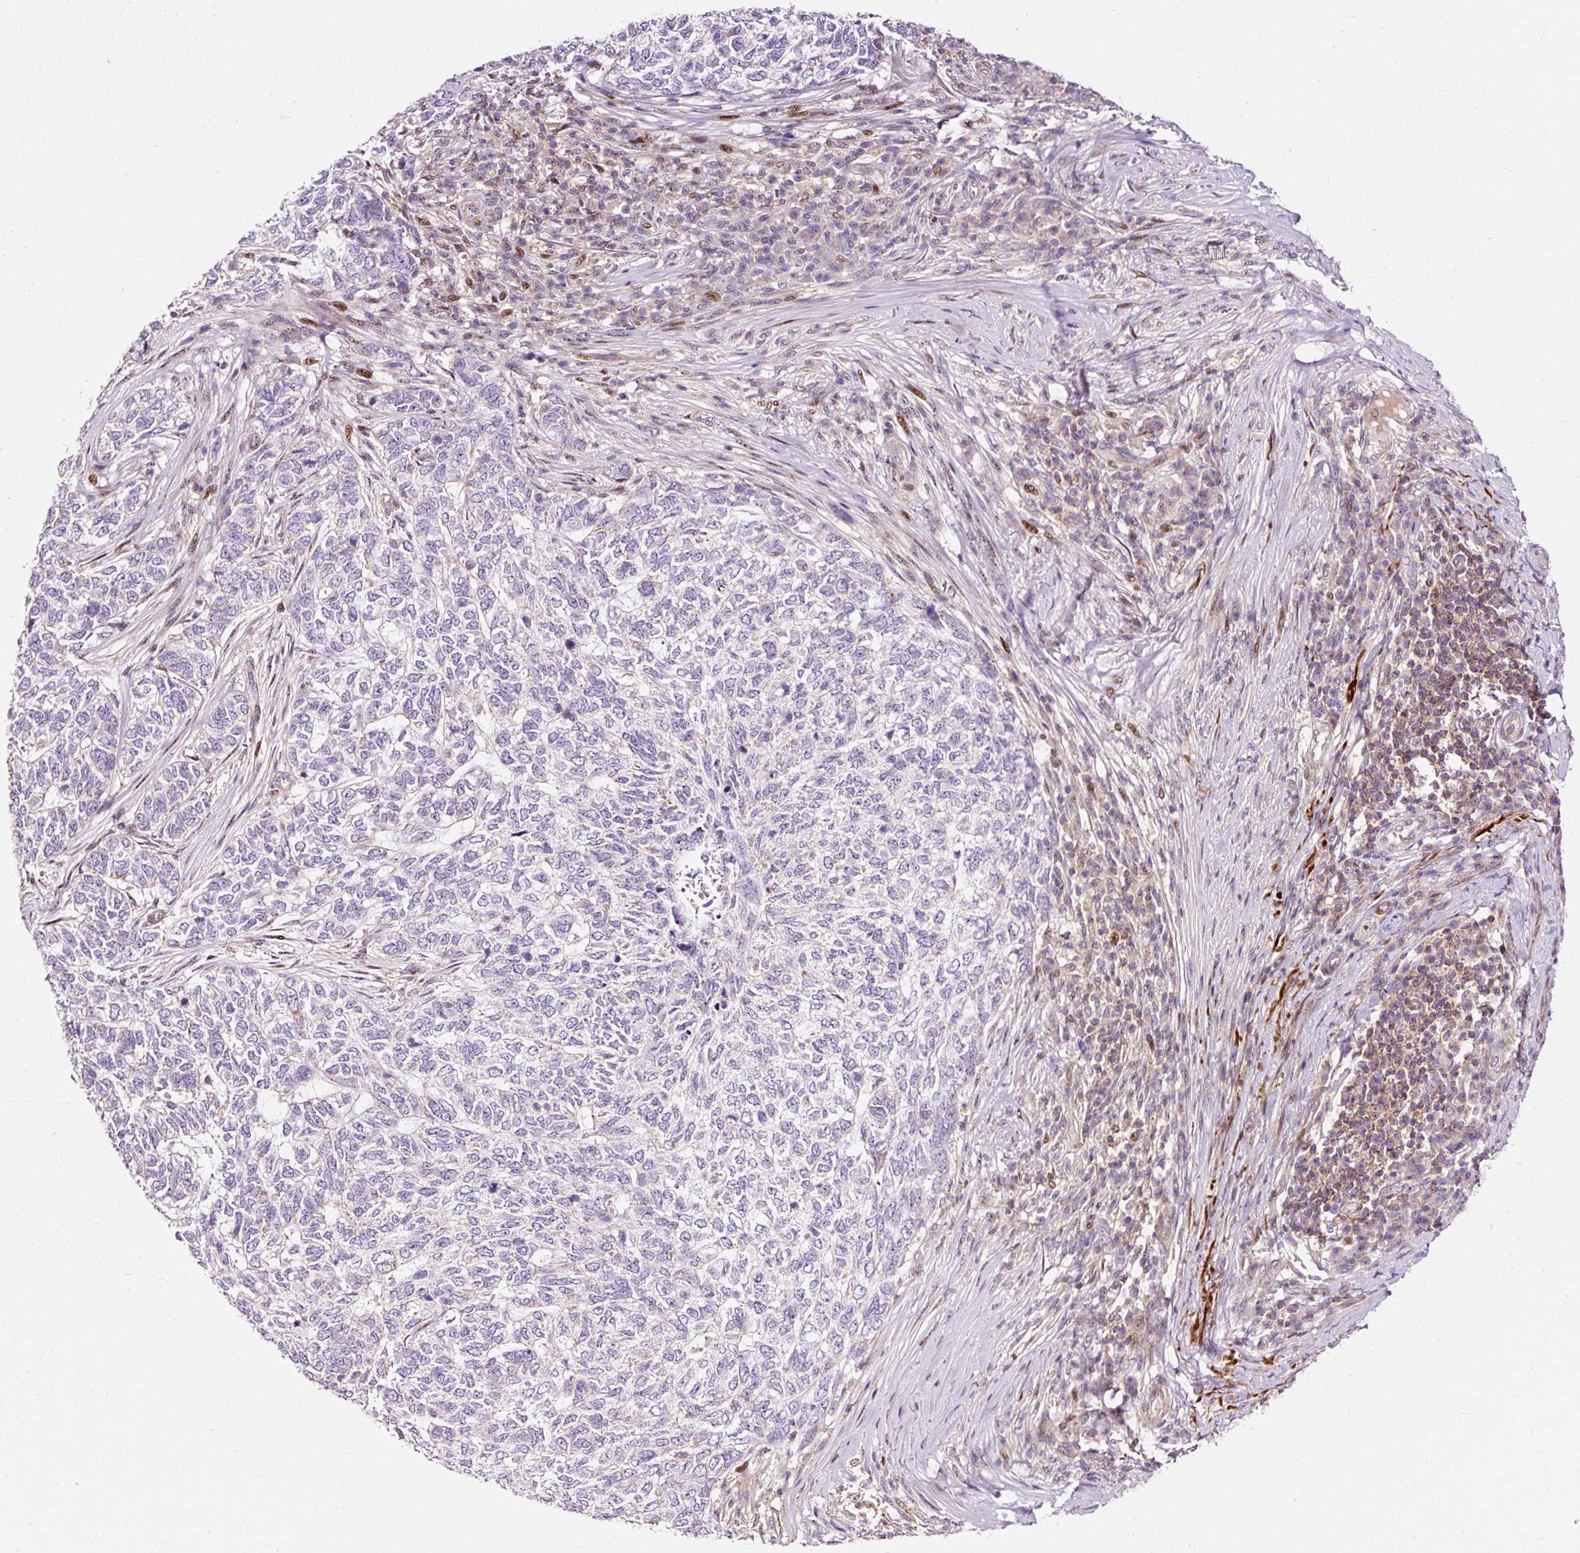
{"staining": {"intensity": "negative", "quantity": "none", "location": "none"}, "tissue": "skin cancer", "cell_type": "Tumor cells", "image_type": "cancer", "snomed": [{"axis": "morphology", "description": "Basal cell carcinoma"}, {"axis": "topography", "description": "Skin"}], "caption": "Skin basal cell carcinoma stained for a protein using IHC demonstrates no expression tumor cells.", "gene": "BOLA3", "patient": {"sex": "female", "age": 65}}